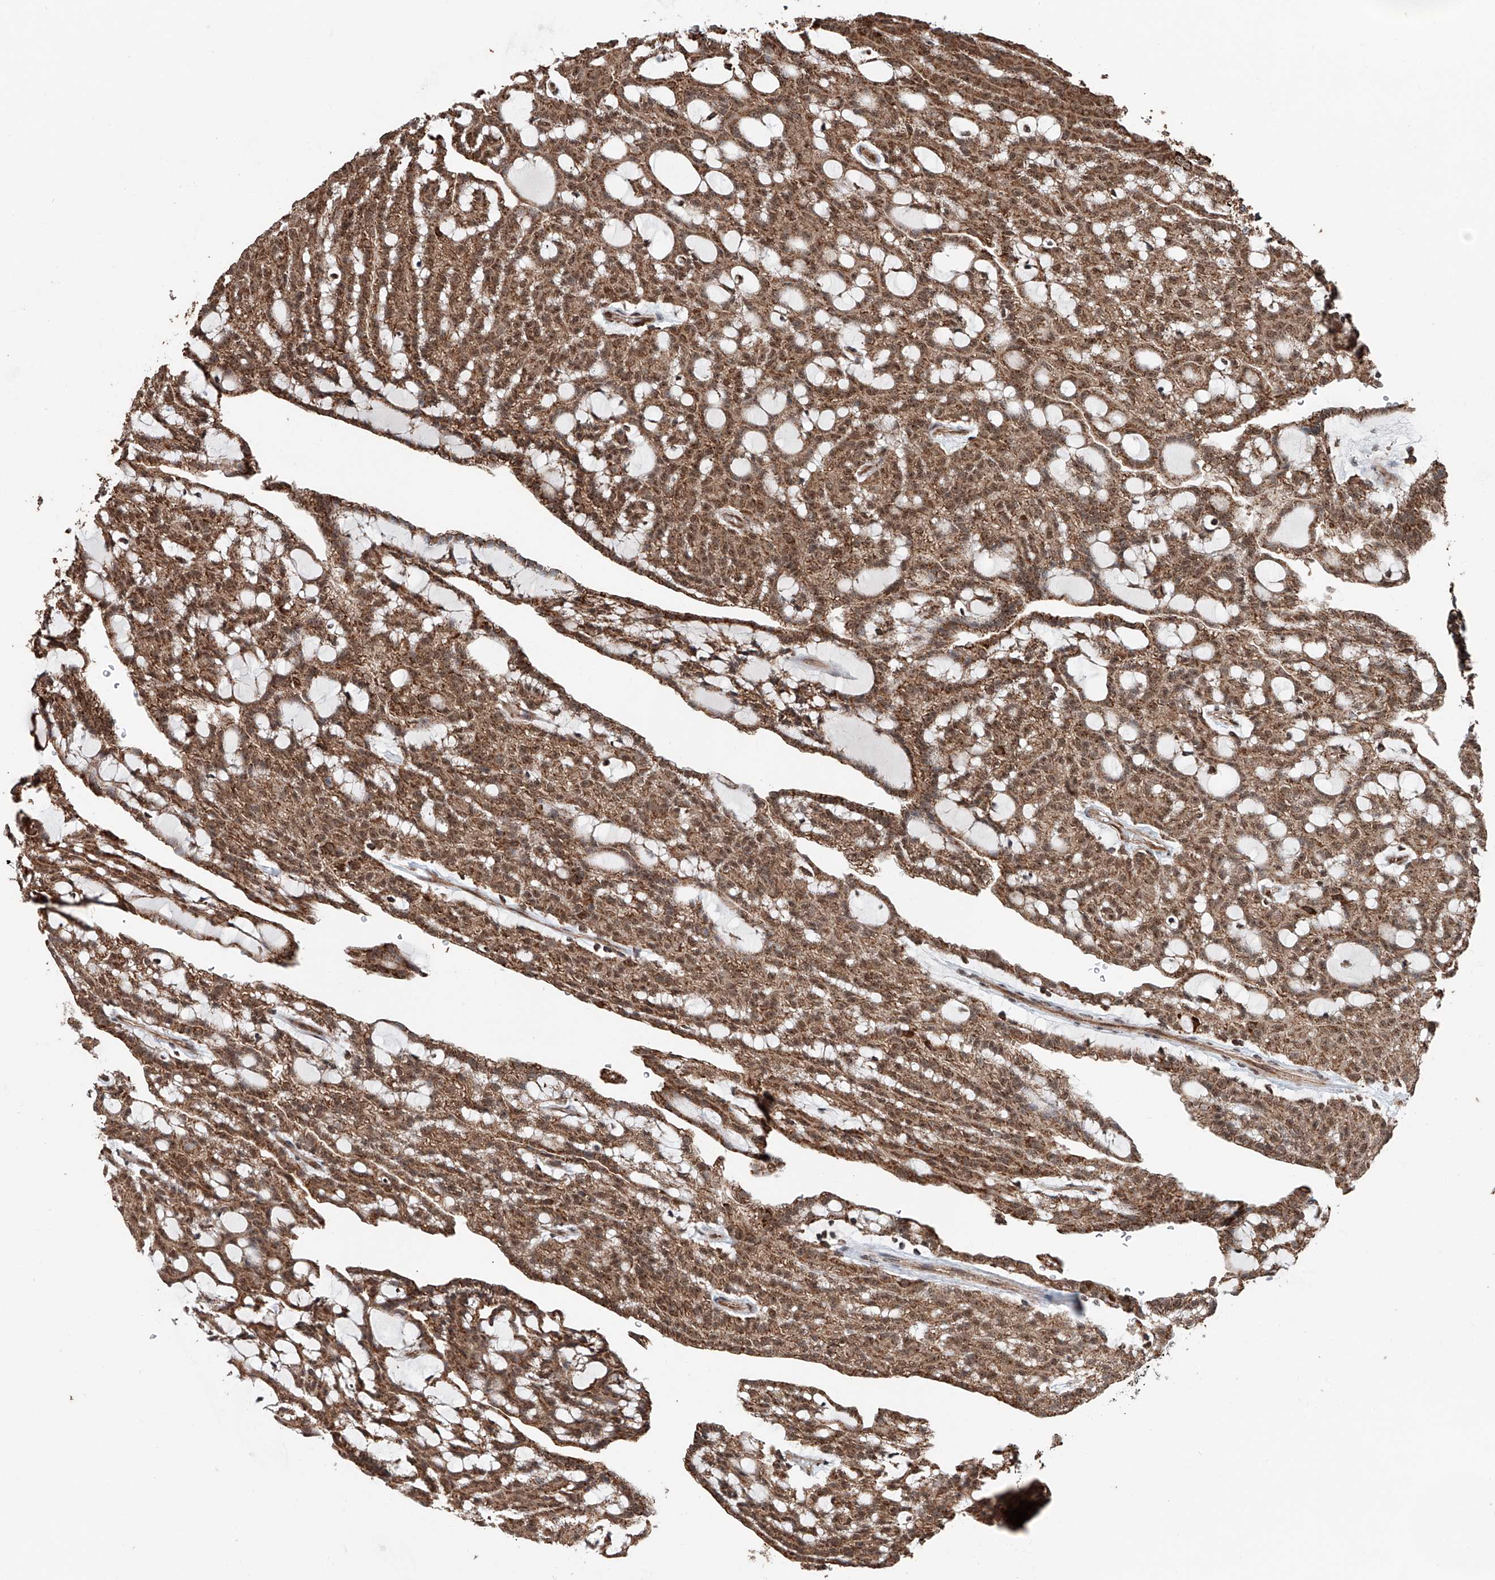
{"staining": {"intensity": "moderate", "quantity": ">75%", "location": "cytoplasmic/membranous,nuclear"}, "tissue": "renal cancer", "cell_type": "Tumor cells", "image_type": "cancer", "snomed": [{"axis": "morphology", "description": "Adenocarcinoma, NOS"}, {"axis": "topography", "description": "Kidney"}], "caption": "A brown stain shows moderate cytoplasmic/membranous and nuclear expression of a protein in human renal cancer (adenocarcinoma) tumor cells.", "gene": "ZNF445", "patient": {"sex": "male", "age": 63}}